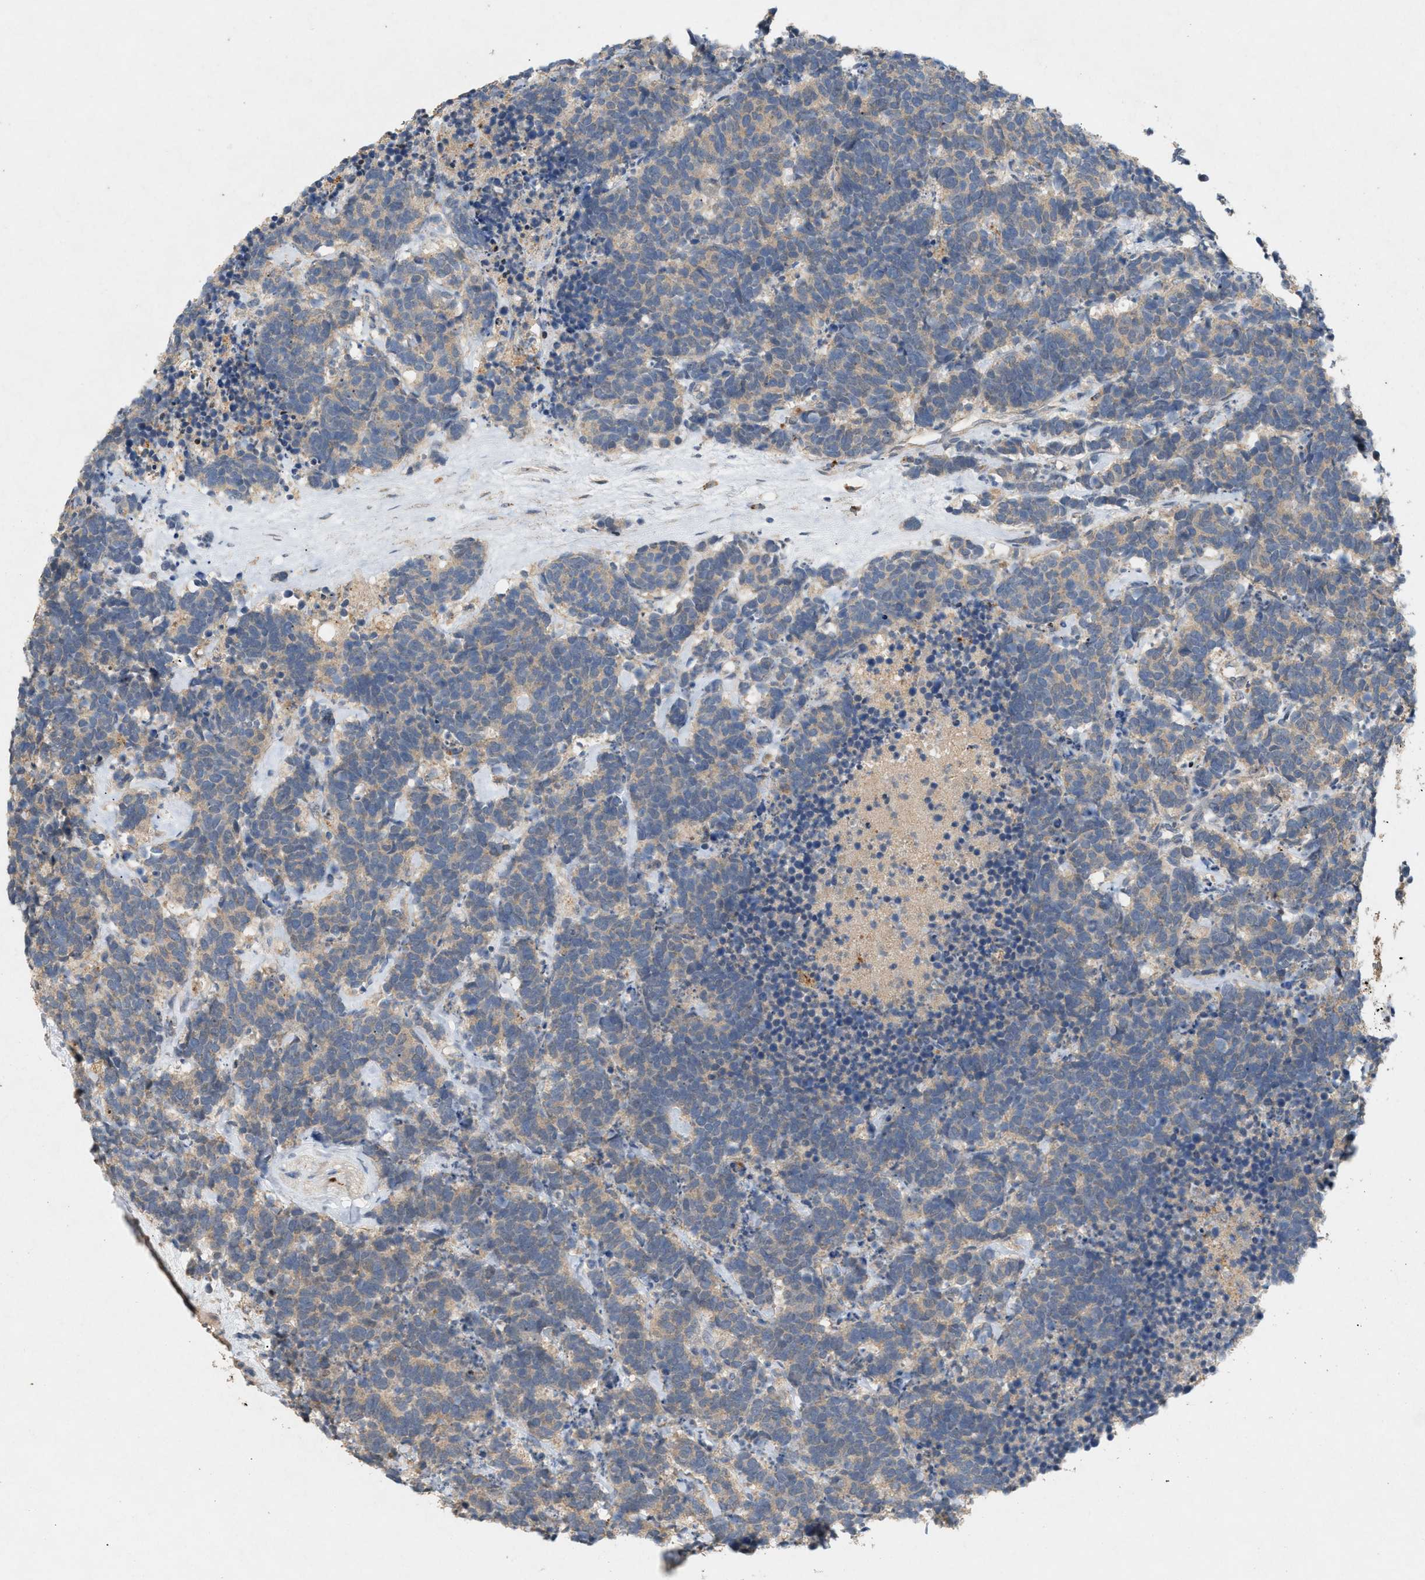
{"staining": {"intensity": "negative", "quantity": "none", "location": "none"}, "tissue": "carcinoid", "cell_type": "Tumor cells", "image_type": "cancer", "snomed": [{"axis": "morphology", "description": "Carcinoma, NOS"}, {"axis": "morphology", "description": "Carcinoid, malignant, NOS"}, {"axis": "topography", "description": "Urinary bladder"}], "caption": "A high-resolution histopathology image shows immunohistochemistry (IHC) staining of carcinoma, which reveals no significant expression in tumor cells.", "gene": "DCAF7", "patient": {"sex": "male", "age": 57}}